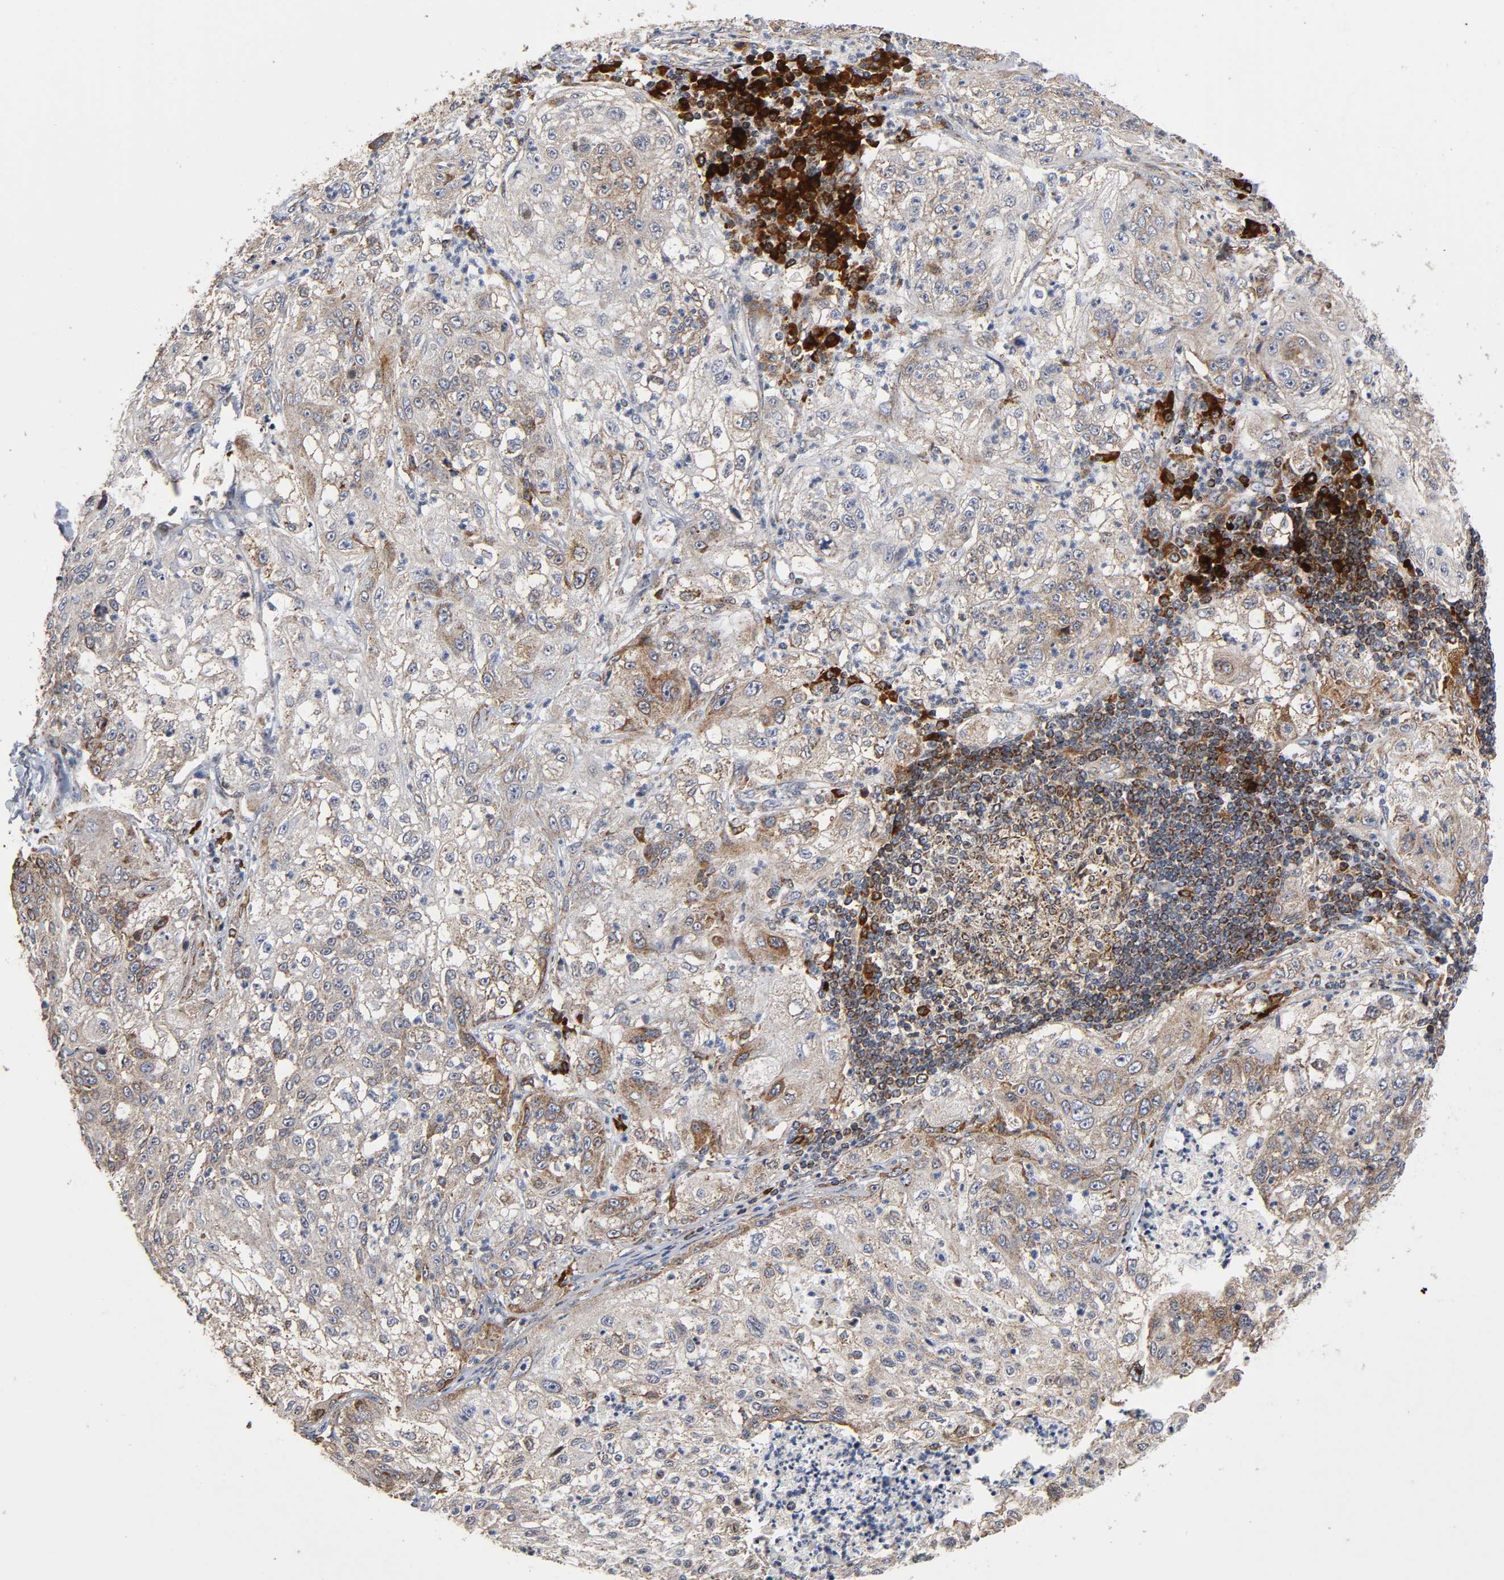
{"staining": {"intensity": "moderate", "quantity": "25%-75%", "location": "cytoplasmic/membranous"}, "tissue": "lung cancer", "cell_type": "Tumor cells", "image_type": "cancer", "snomed": [{"axis": "morphology", "description": "Inflammation, NOS"}, {"axis": "morphology", "description": "Squamous cell carcinoma, NOS"}, {"axis": "topography", "description": "Lymph node"}, {"axis": "topography", "description": "Soft tissue"}, {"axis": "topography", "description": "Lung"}], "caption": "Lung cancer (squamous cell carcinoma) stained with DAB (3,3'-diaminobenzidine) immunohistochemistry demonstrates medium levels of moderate cytoplasmic/membranous expression in about 25%-75% of tumor cells.", "gene": "MAP3K1", "patient": {"sex": "male", "age": 66}}